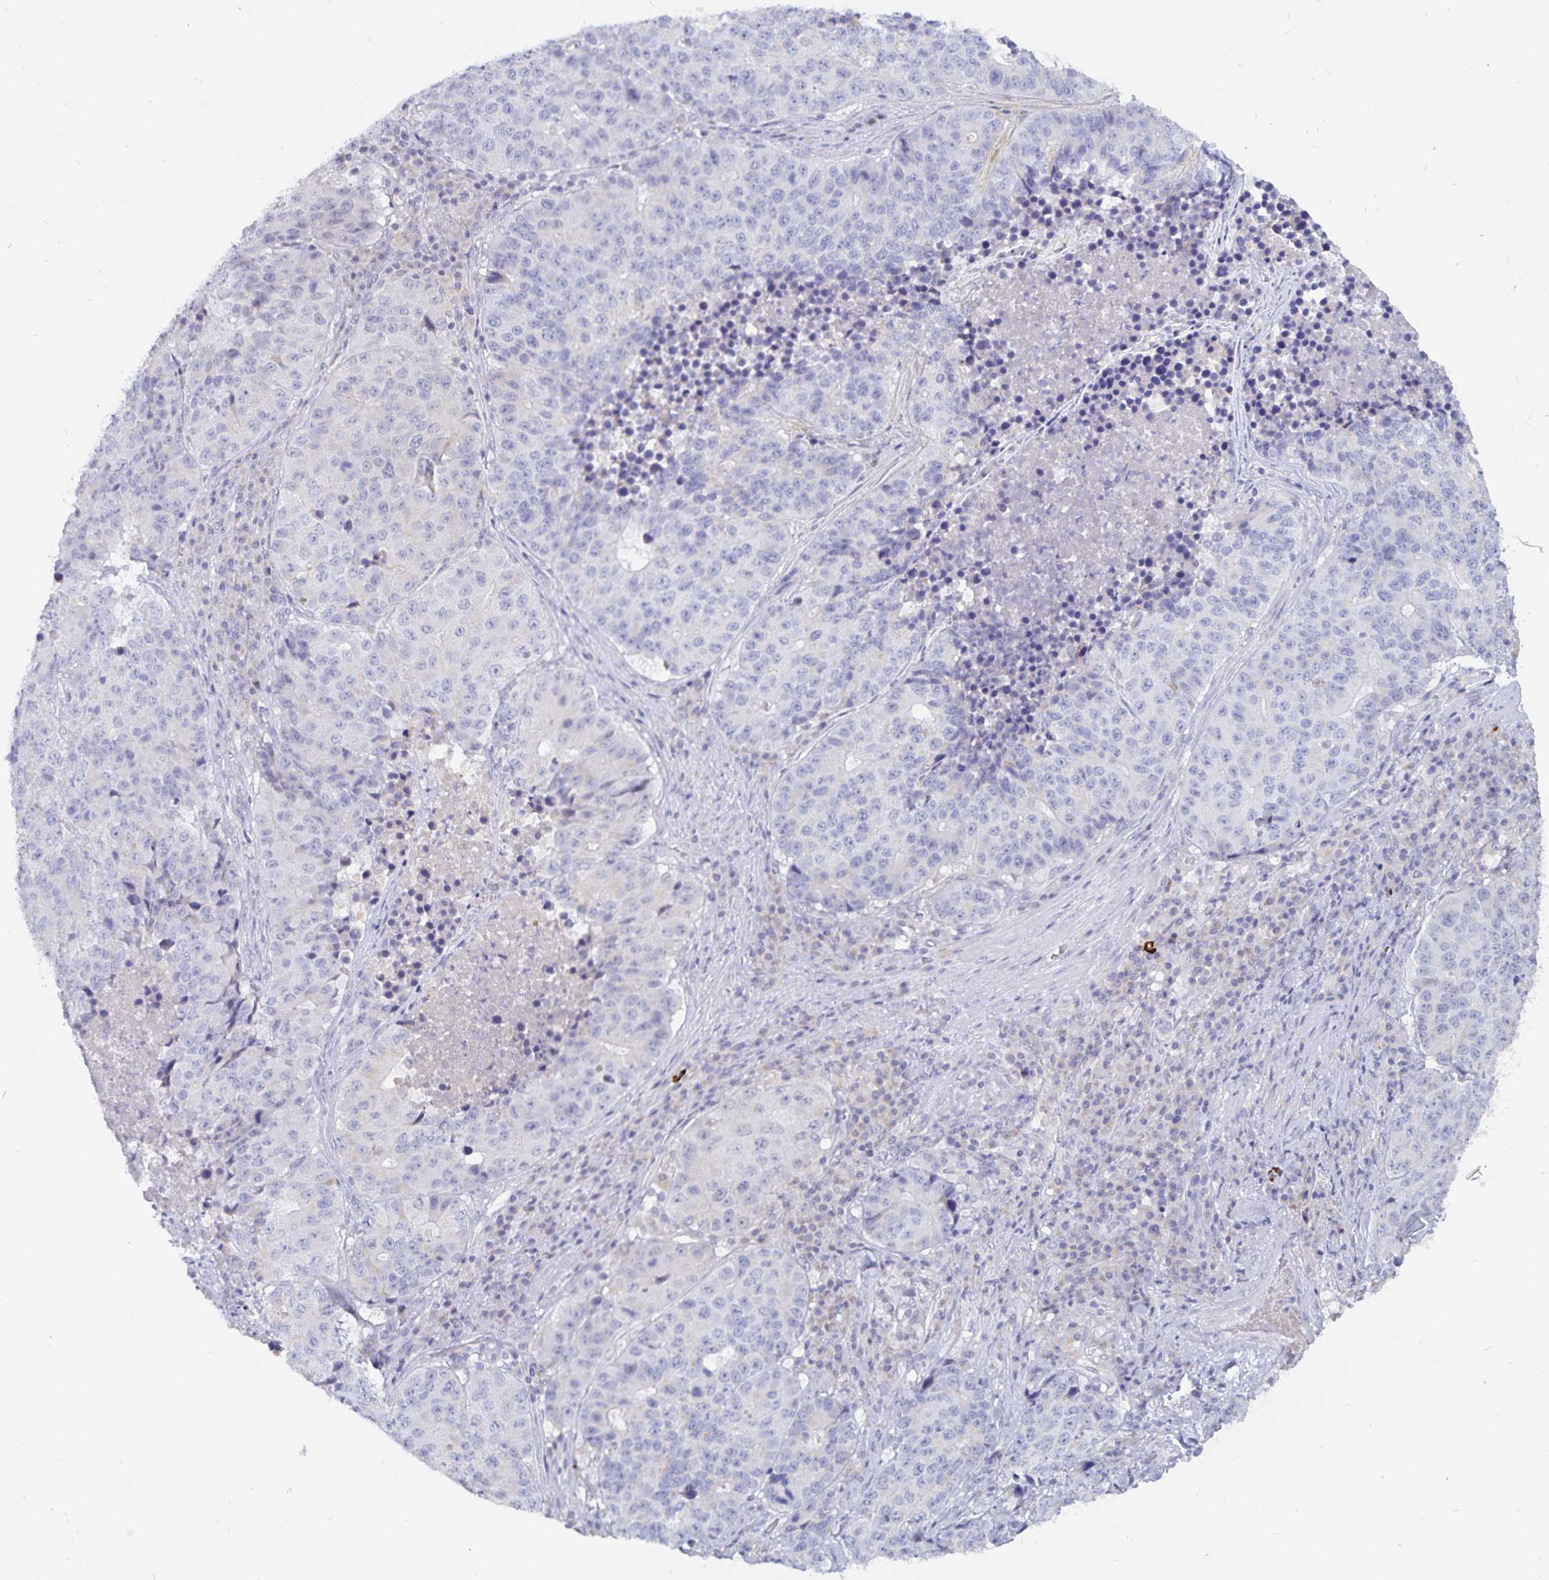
{"staining": {"intensity": "negative", "quantity": "none", "location": "none"}, "tissue": "stomach cancer", "cell_type": "Tumor cells", "image_type": "cancer", "snomed": [{"axis": "morphology", "description": "Adenocarcinoma, NOS"}, {"axis": "topography", "description": "Stomach"}], "caption": "Immunohistochemical staining of human stomach cancer (adenocarcinoma) demonstrates no significant positivity in tumor cells.", "gene": "PKHD1", "patient": {"sex": "male", "age": 71}}